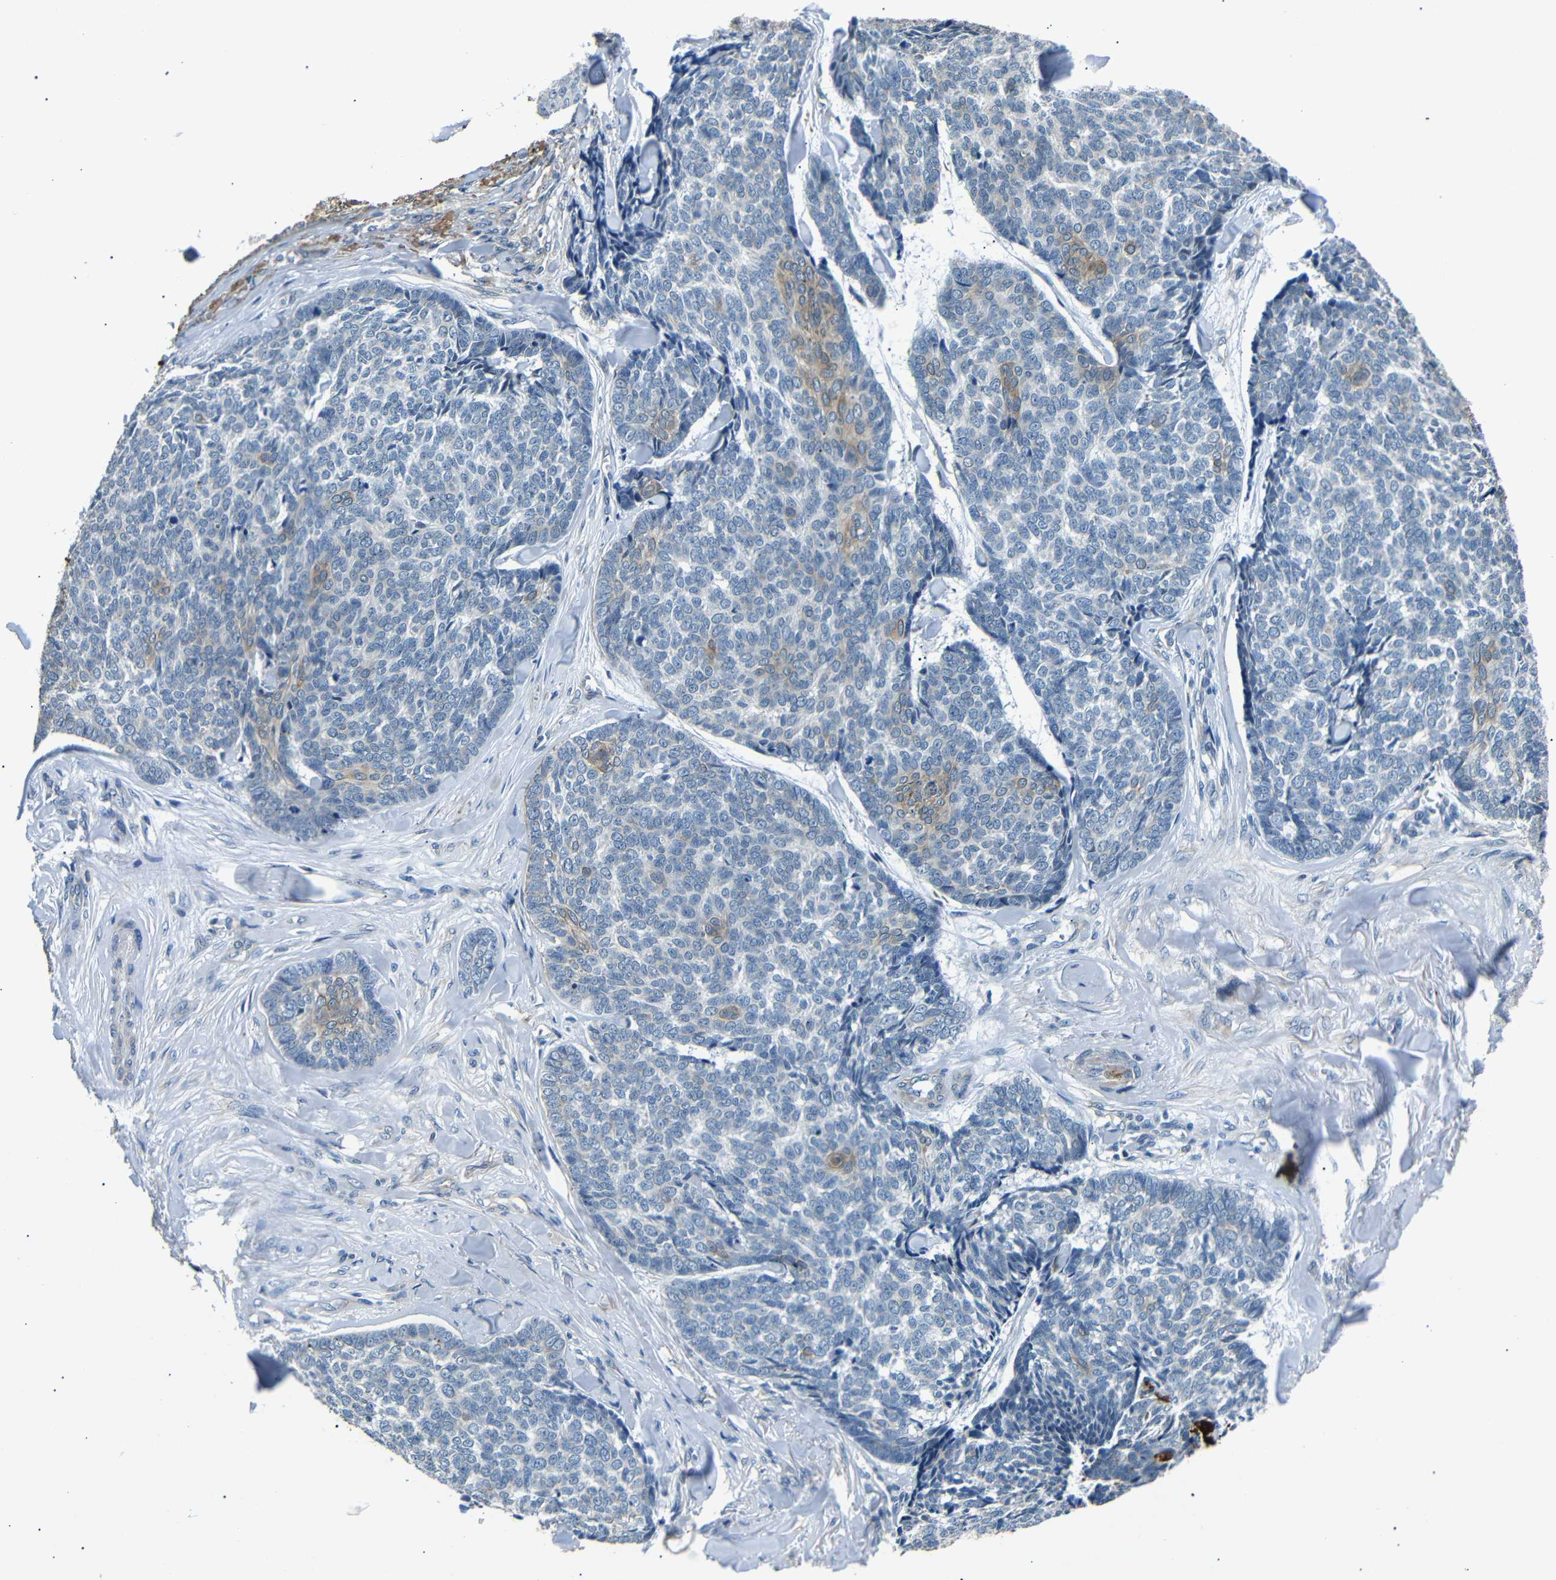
{"staining": {"intensity": "weak", "quantity": "<25%", "location": "cytoplasmic/membranous"}, "tissue": "skin cancer", "cell_type": "Tumor cells", "image_type": "cancer", "snomed": [{"axis": "morphology", "description": "Basal cell carcinoma"}, {"axis": "topography", "description": "Skin"}], "caption": "This is an immunohistochemistry micrograph of skin basal cell carcinoma. There is no positivity in tumor cells.", "gene": "TAFA1", "patient": {"sex": "male", "age": 84}}